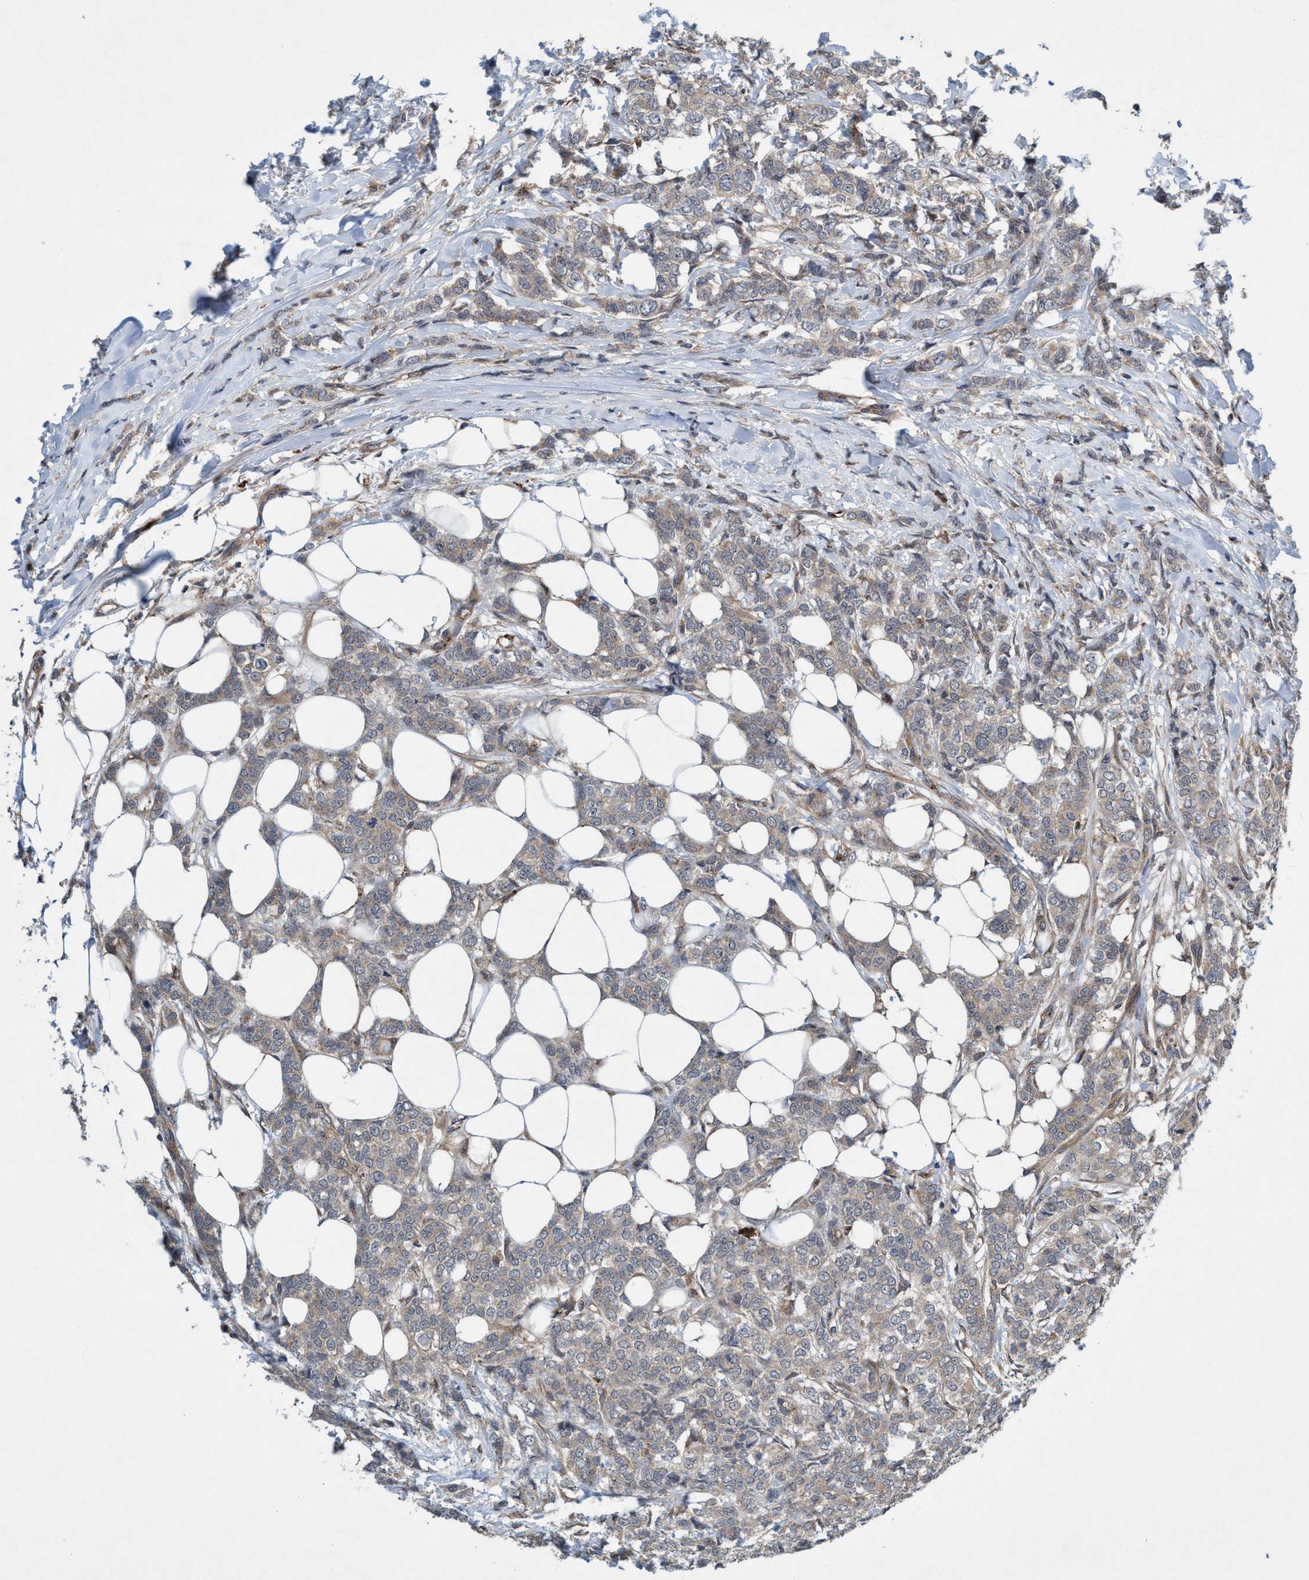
{"staining": {"intensity": "weak", "quantity": "25%-75%", "location": "cytoplasmic/membranous"}, "tissue": "breast cancer", "cell_type": "Tumor cells", "image_type": "cancer", "snomed": [{"axis": "morphology", "description": "Lobular carcinoma"}, {"axis": "topography", "description": "Skin"}, {"axis": "topography", "description": "Breast"}], "caption": "An immunohistochemistry (IHC) image of neoplastic tissue is shown. Protein staining in brown shows weak cytoplasmic/membranous positivity in breast cancer within tumor cells. Nuclei are stained in blue.", "gene": "TRIM65", "patient": {"sex": "female", "age": 46}}